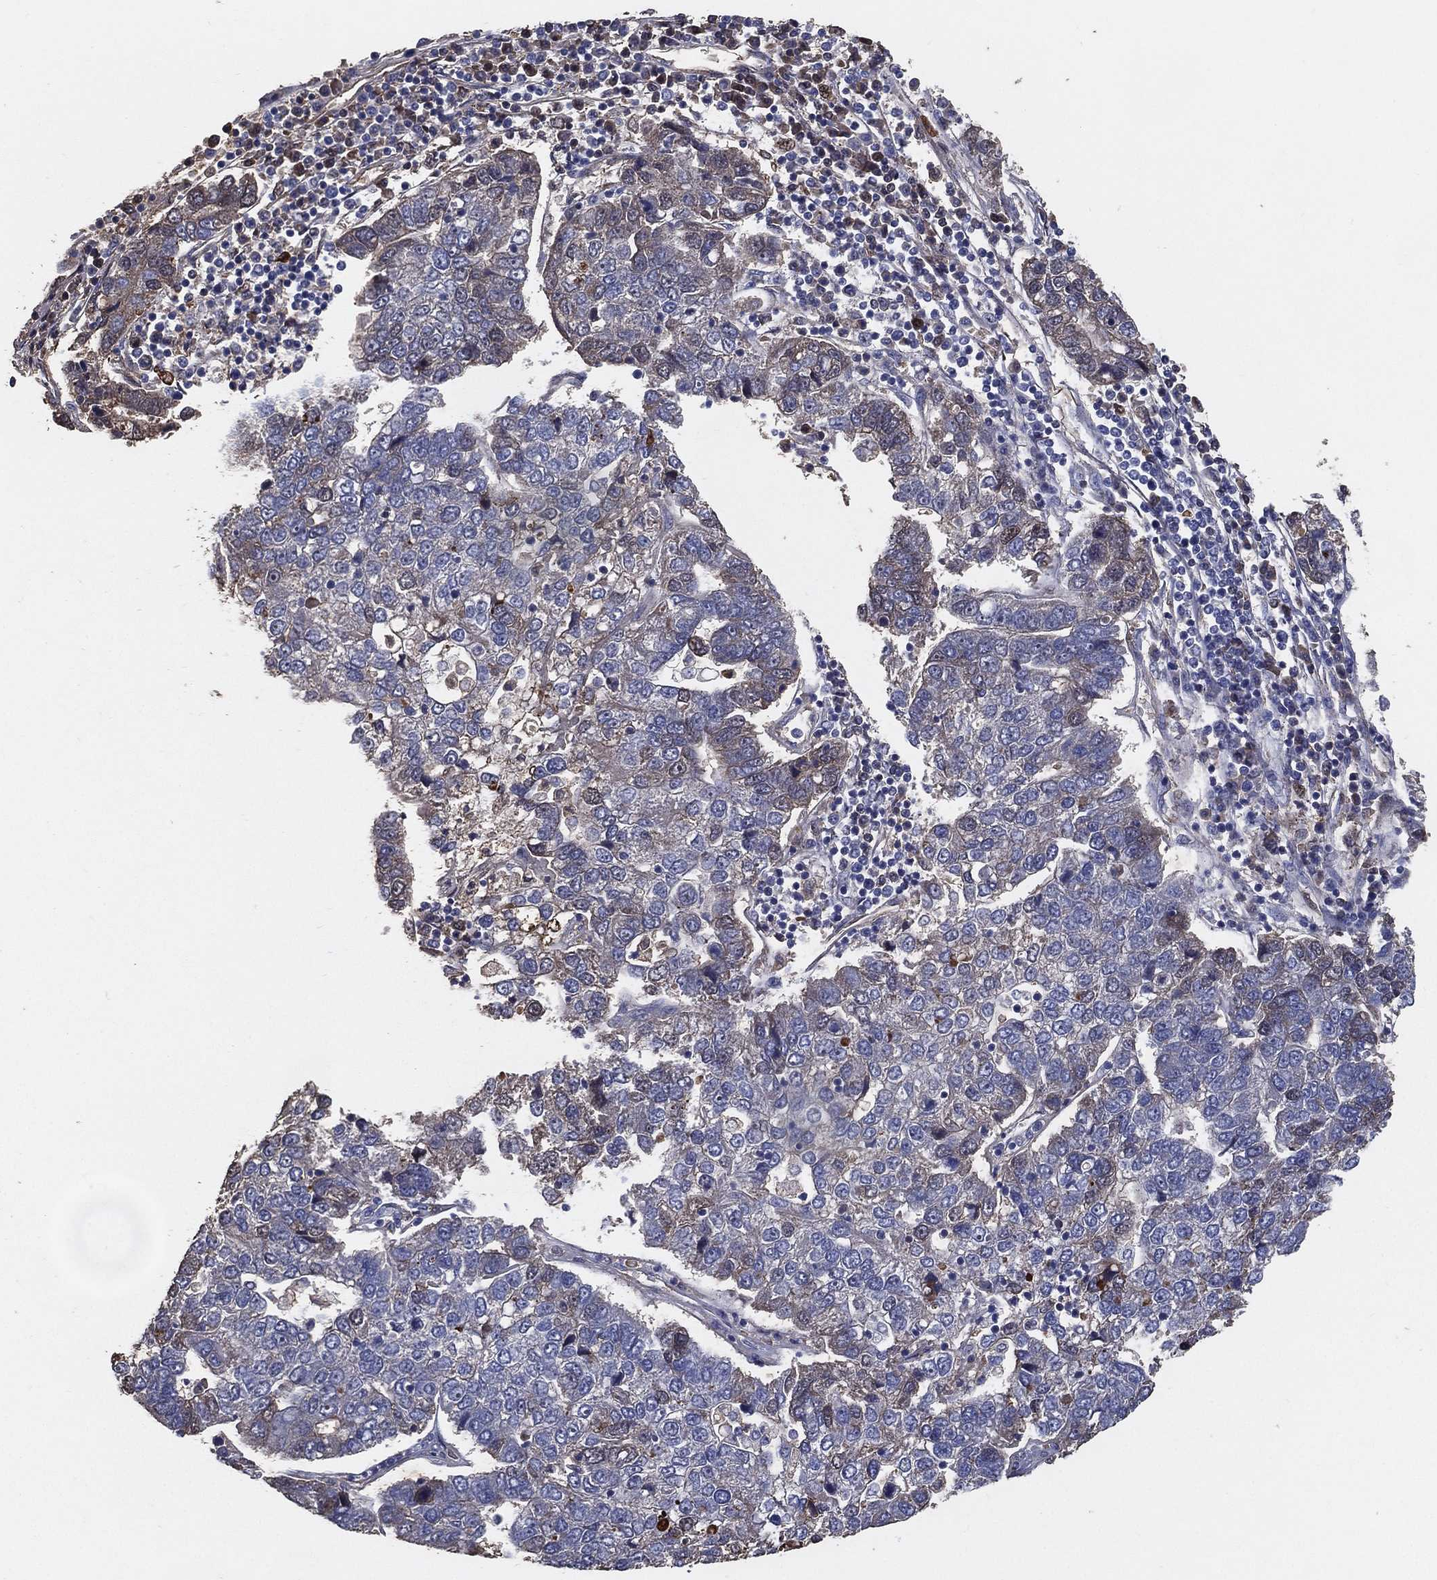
{"staining": {"intensity": "weak", "quantity": "<25%", "location": "cytoplasmic/membranous"}, "tissue": "pancreatic cancer", "cell_type": "Tumor cells", "image_type": "cancer", "snomed": [{"axis": "morphology", "description": "Adenocarcinoma, NOS"}, {"axis": "topography", "description": "Pancreas"}], "caption": "Immunohistochemical staining of adenocarcinoma (pancreatic) reveals no significant positivity in tumor cells. (DAB (3,3'-diaminobenzidine) IHC visualized using brightfield microscopy, high magnification).", "gene": "EFNA1", "patient": {"sex": "female", "age": 61}}